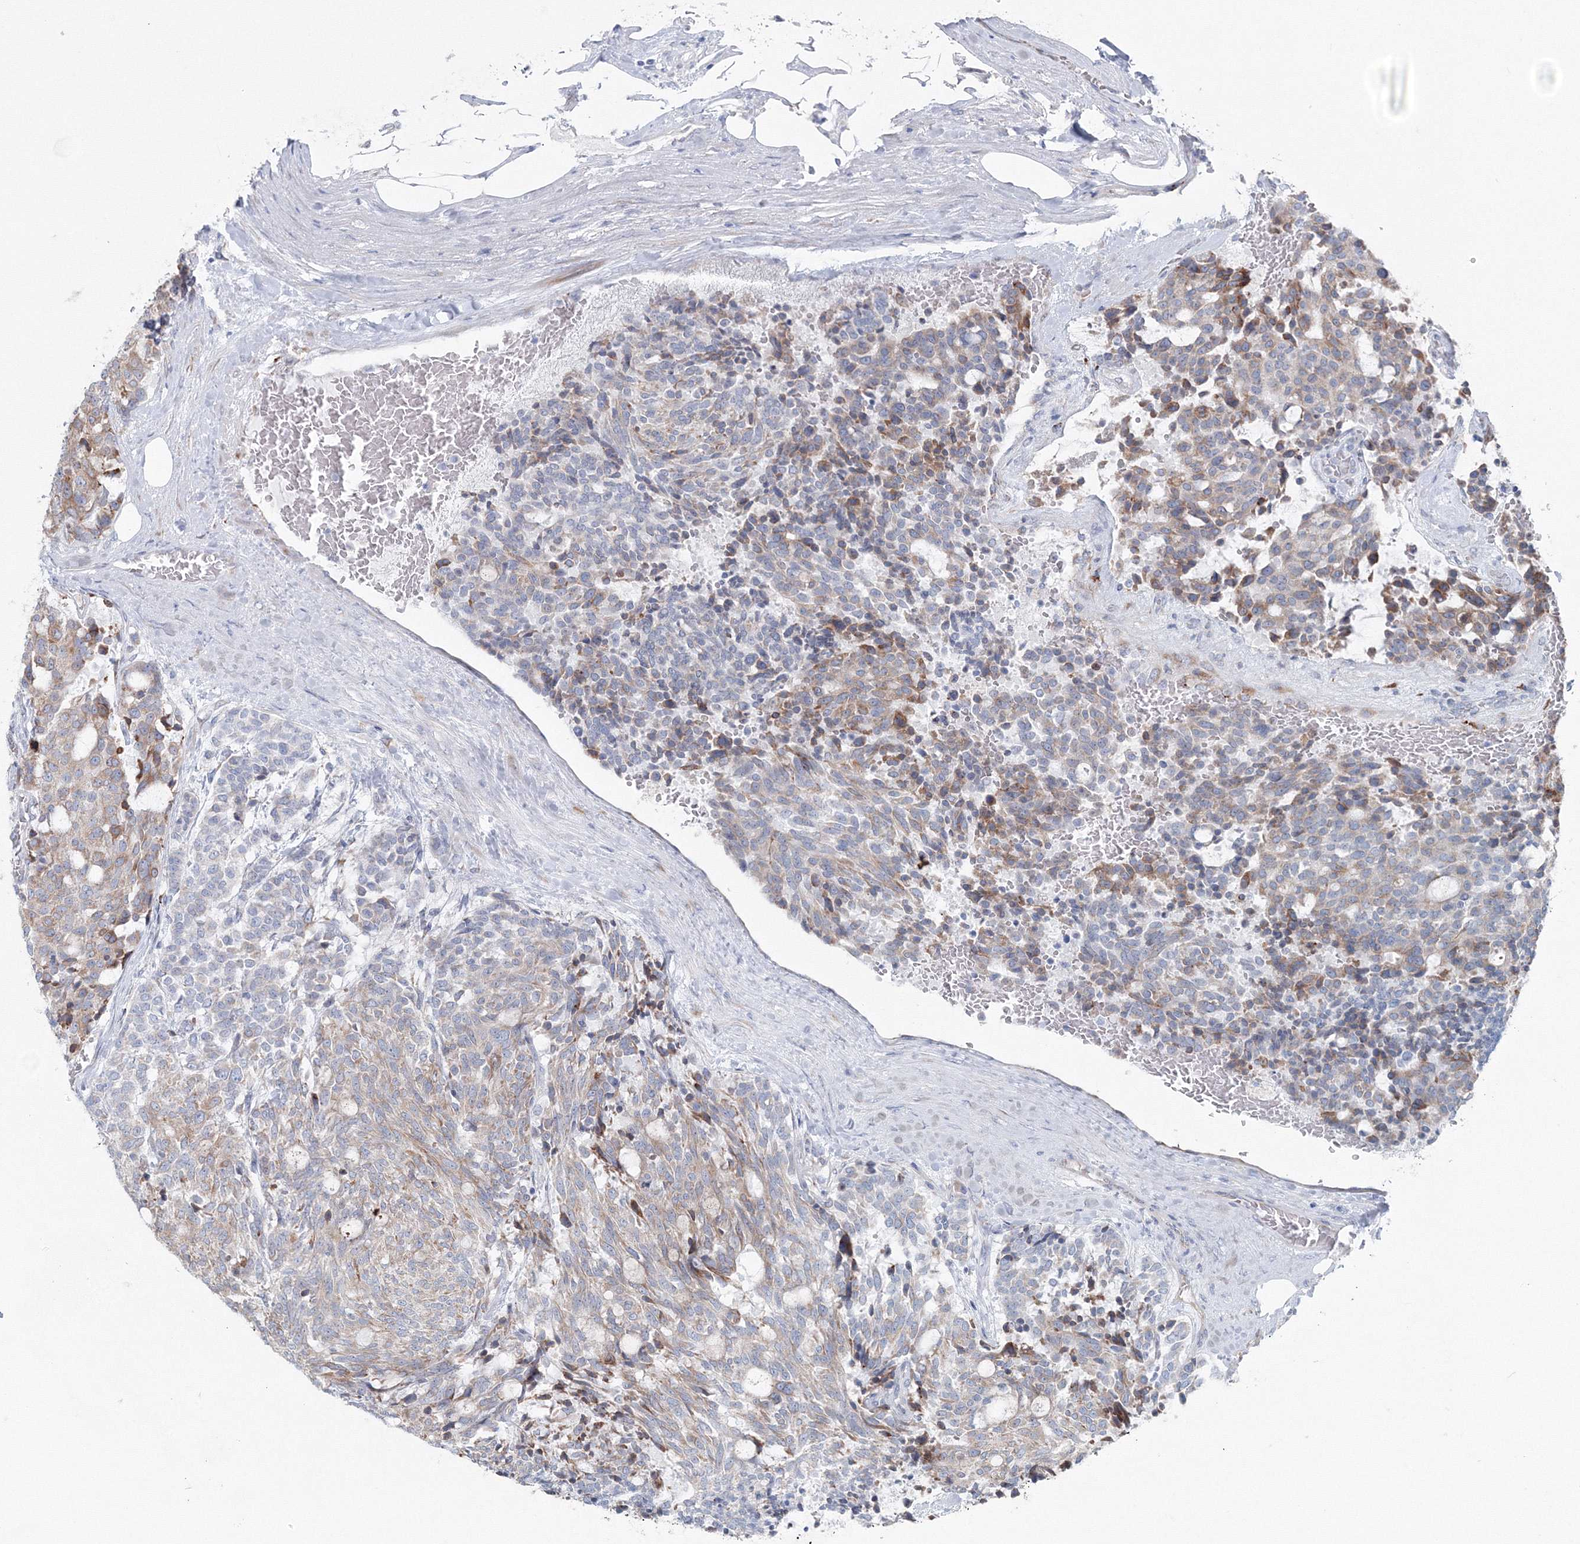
{"staining": {"intensity": "weak", "quantity": "<25%", "location": "cytoplasmic/membranous"}, "tissue": "carcinoid", "cell_type": "Tumor cells", "image_type": "cancer", "snomed": [{"axis": "morphology", "description": "Carcinoid, malignant, NOS"}, {"axis": "topography", "description": "Pancreas"}], "caption": "Tumor cells show no significant staining in carcinoid (malignant). The staining was performed using DAB (3,3'-diaminobenzidine) to visualize the protein expression in brown, while the nuclei were stained in blue with hematoxylin (Magnification: 20x).", "gene": "RCN1", "patient": {"sex": "female", "age": 54}}